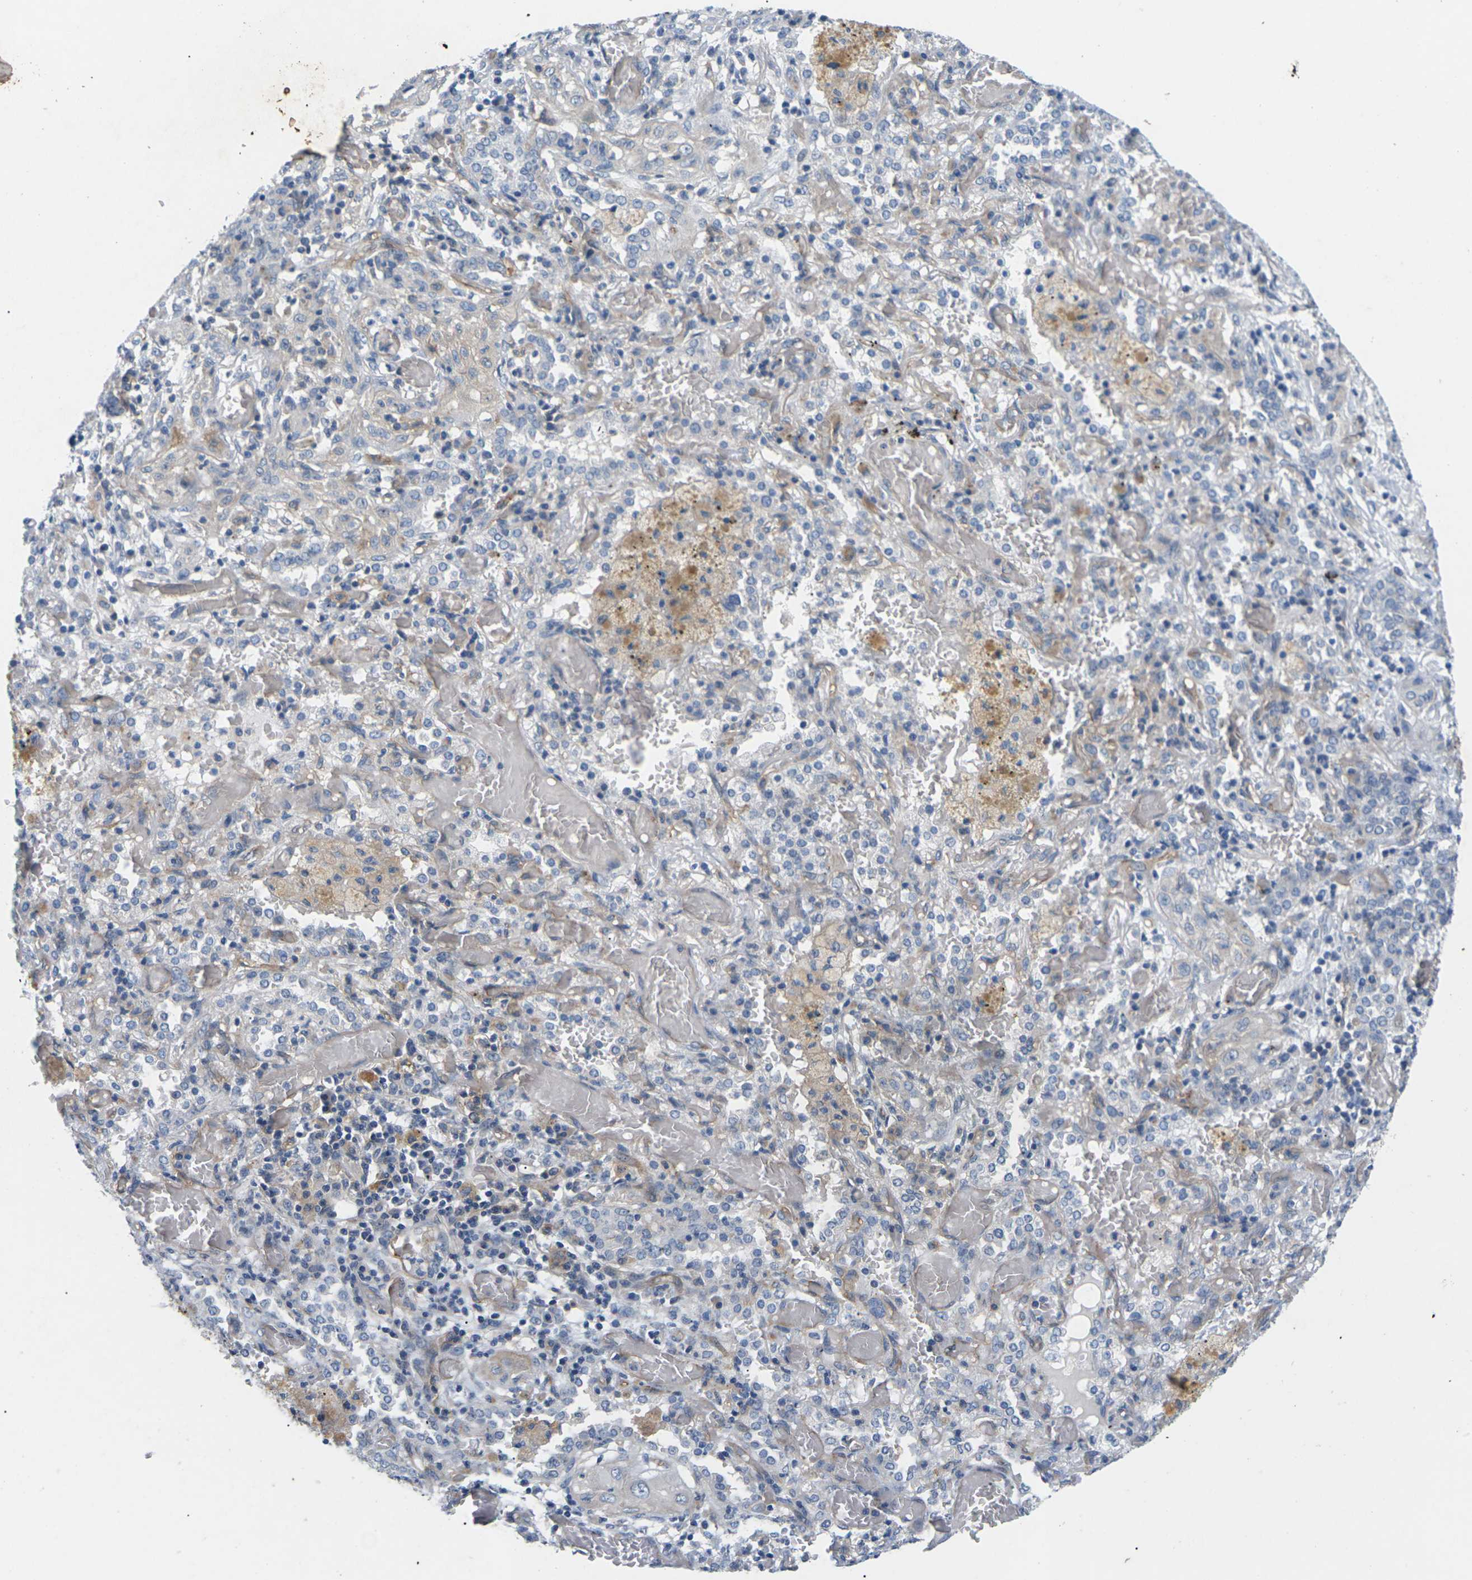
{"staining": {"intensity": "negative", "quantity": "none", "location": "none"}, "tissue": "lung cancer", "cell_type": "Tumor cells", "image_type": "cancer", "snomed": [{"axis": "morphology", "description": "Squamous cell carcinoma, NOS"}, {"axis": "topography", "description": "Lung"}], "caption": "A high-resolution image shows IHC staining of lung cancer (squamous cell carcinoma), which reveals no significant positivity in tumor cells. (Brightfield microscopy of DAB immunohistochemistry (IHC) at high magnification).", "gene": "ITGA5", "patient": {"sex": "female", "age": 47}}